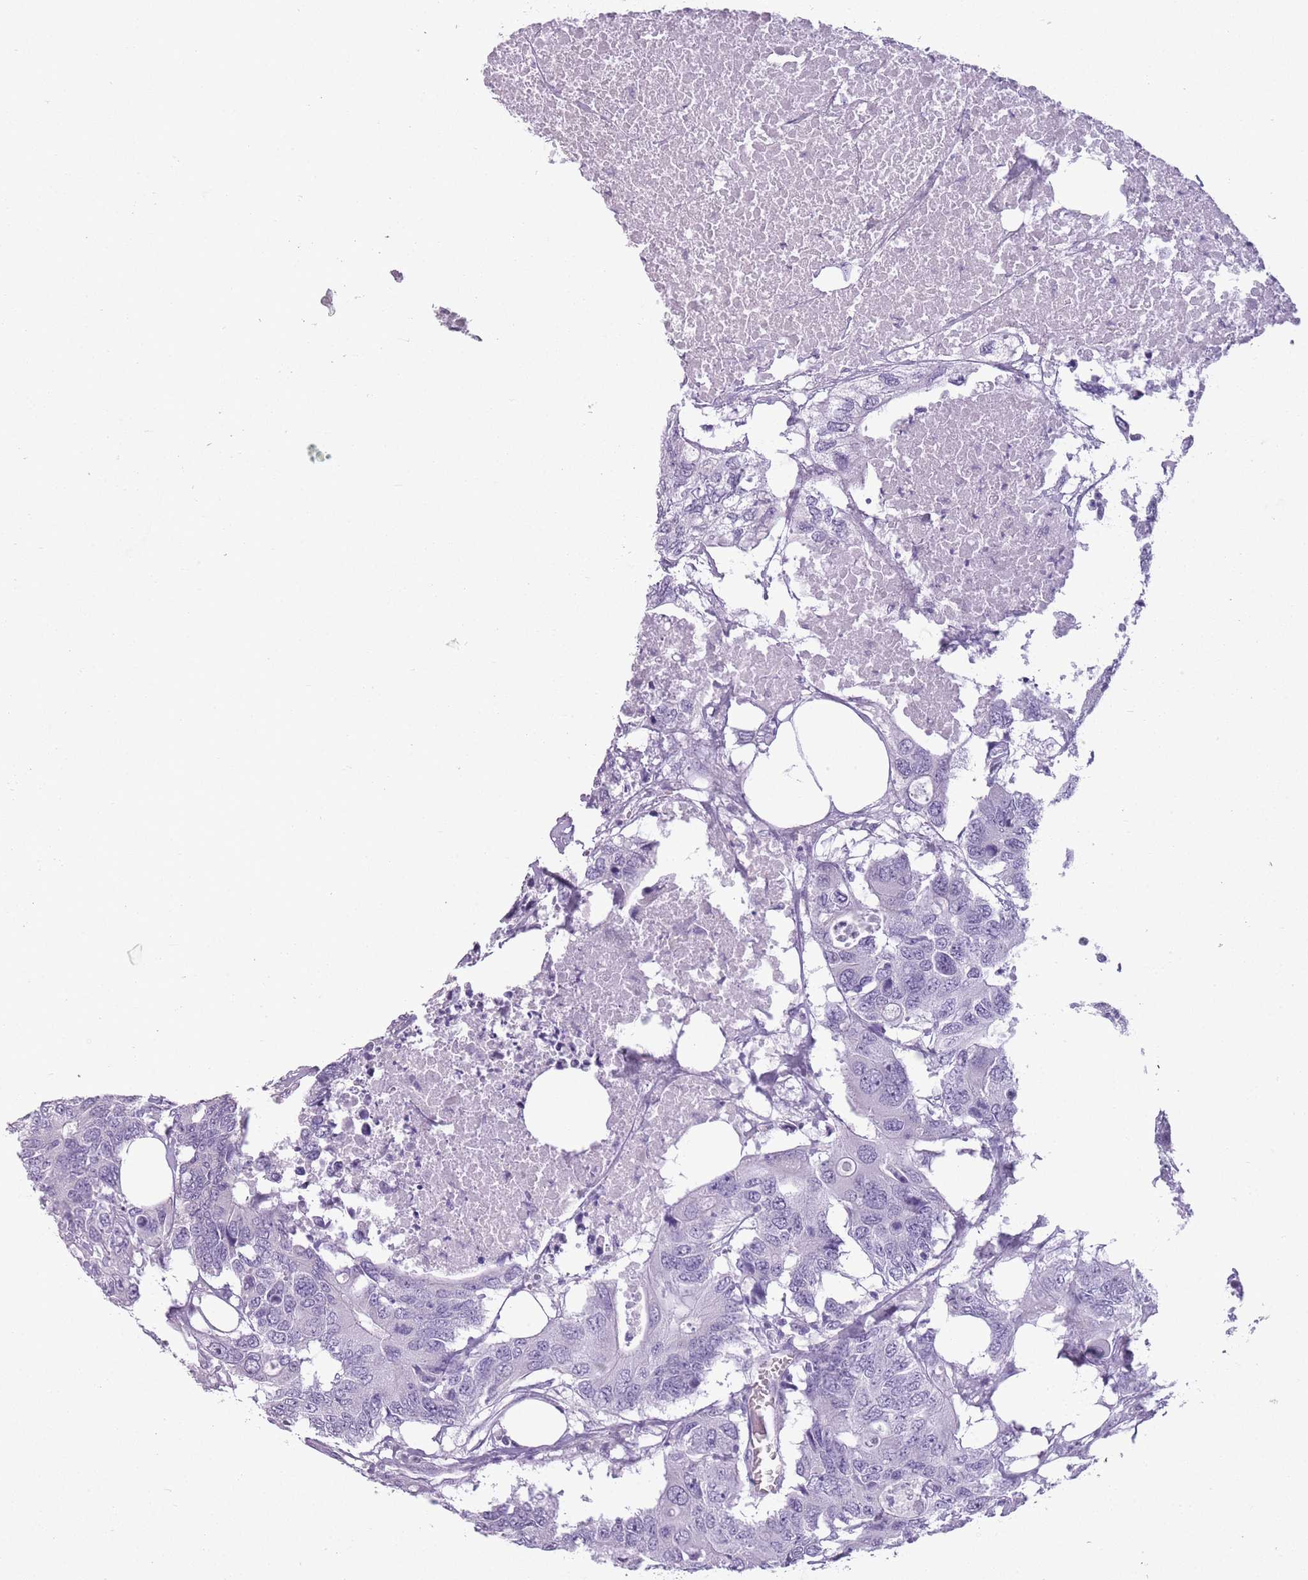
{"staining": {"intensity": "negative", "quantity": "none", "location": "none"}, "tissue": "colorectal cancer", "cell_type": "Tumor cells", "image_type": "cancer", "snomed": [{"axis": "morphology", "description": "Adenocarcinoma, NOS"}, {"axis": "topography", "description": "Colon"}], "caption": "A histopathology image of human adenocarcinoma (colorectal) is negative for staining in tumor cells.", "gene": "GOLGA6D", "patient": {"sex": "male", "age": 71}}